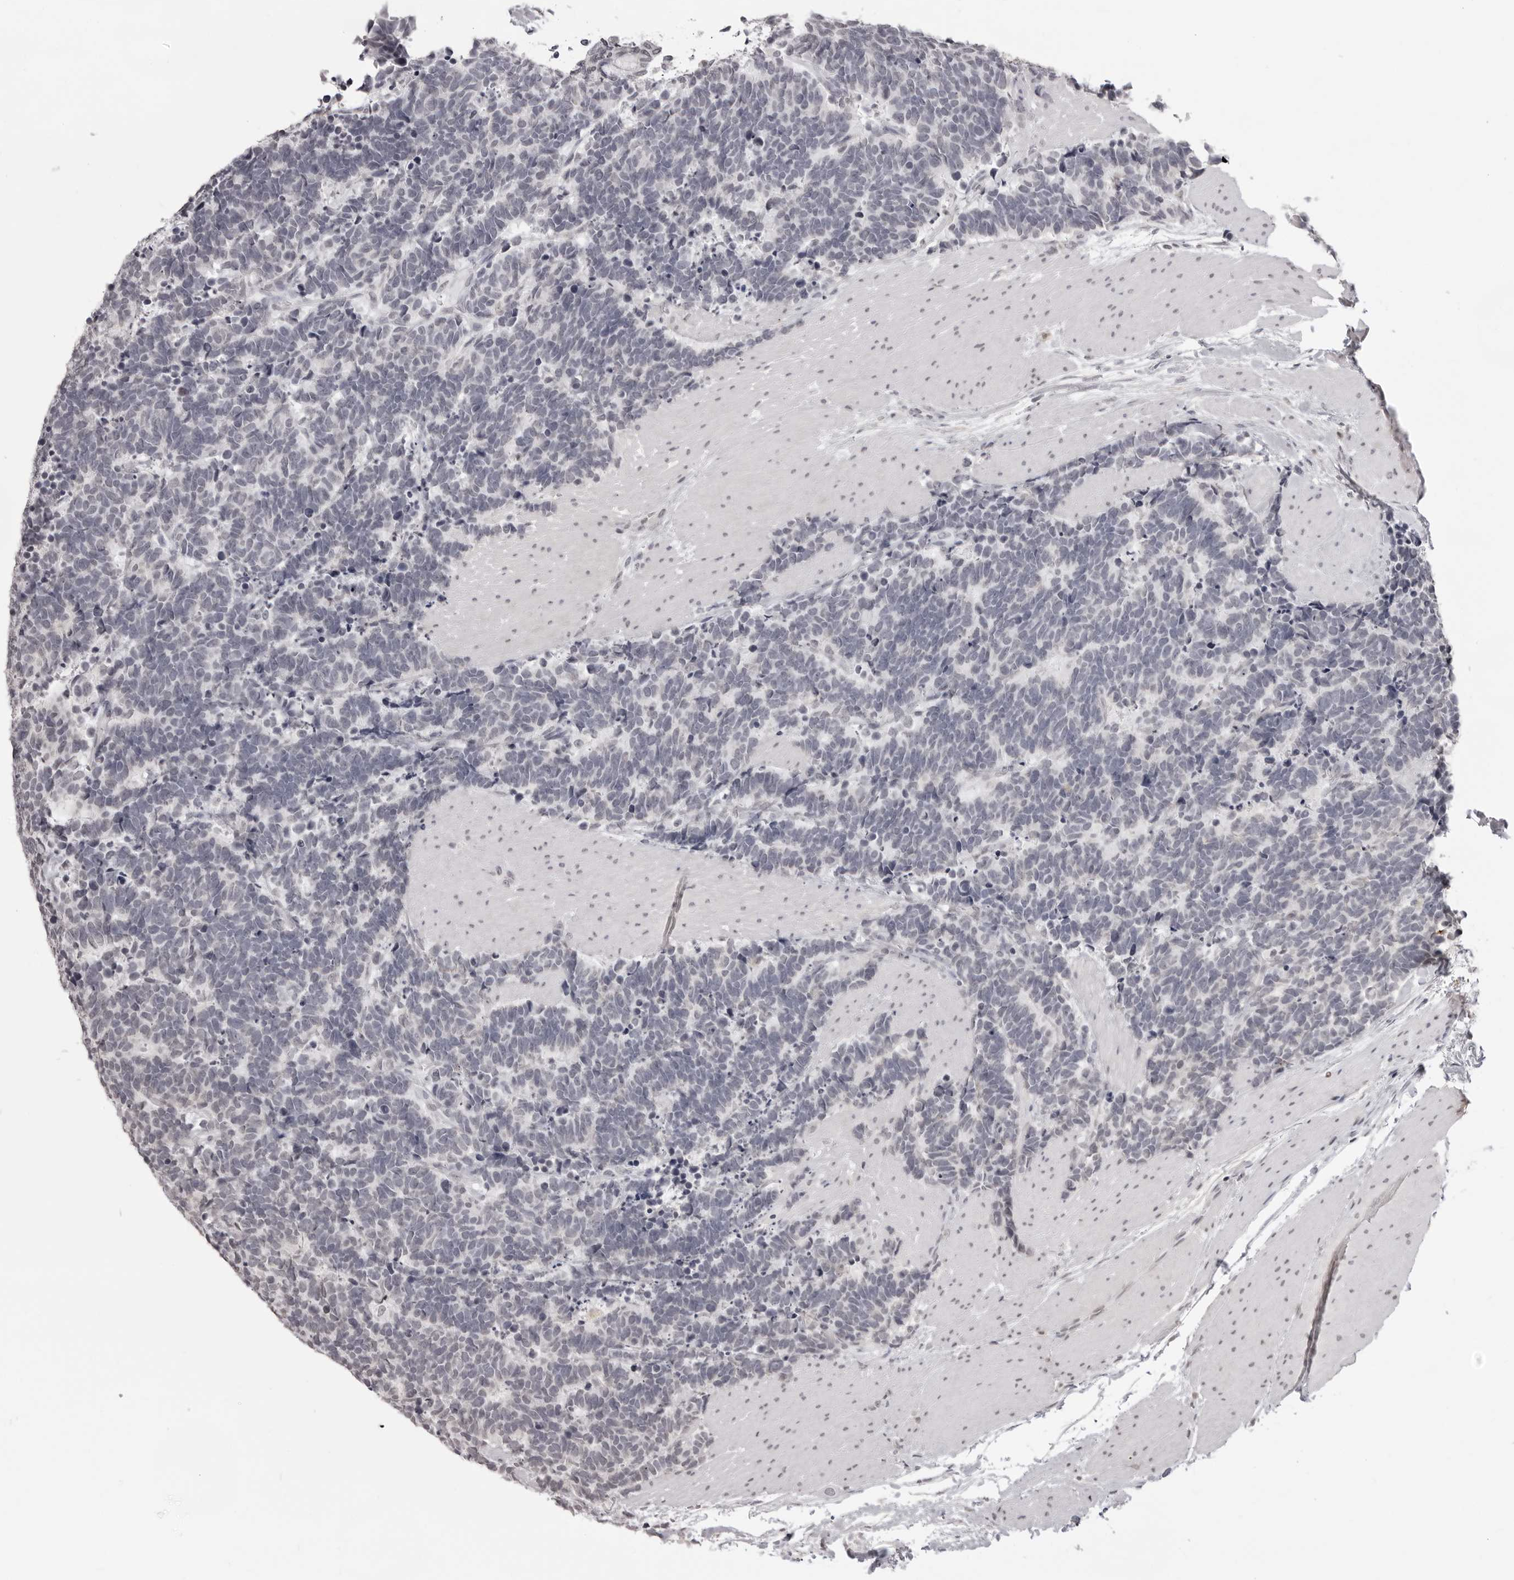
{"staining": {"intensity": "negative", "quantity": "none", "location": "none"}, "tissue": "carcinoid", "cell_type": "Tumor cells", "image_type": "cancer", "snomed": [{"axis": "morphology", "description": "Carcinoma, NOS"}, {"axis": "morphology", "description": "Carcinoid, malignant, NOS"}, {"axis": "topography", "description": "Urinary bladder"}], "caption": "High power microscopy photomicrograph of an IHC photomicrograph of carcinoid, revealing no significant staining in tumor cells.", "gene": "NTM", "patient": {"sex": "male", "age": 57}}